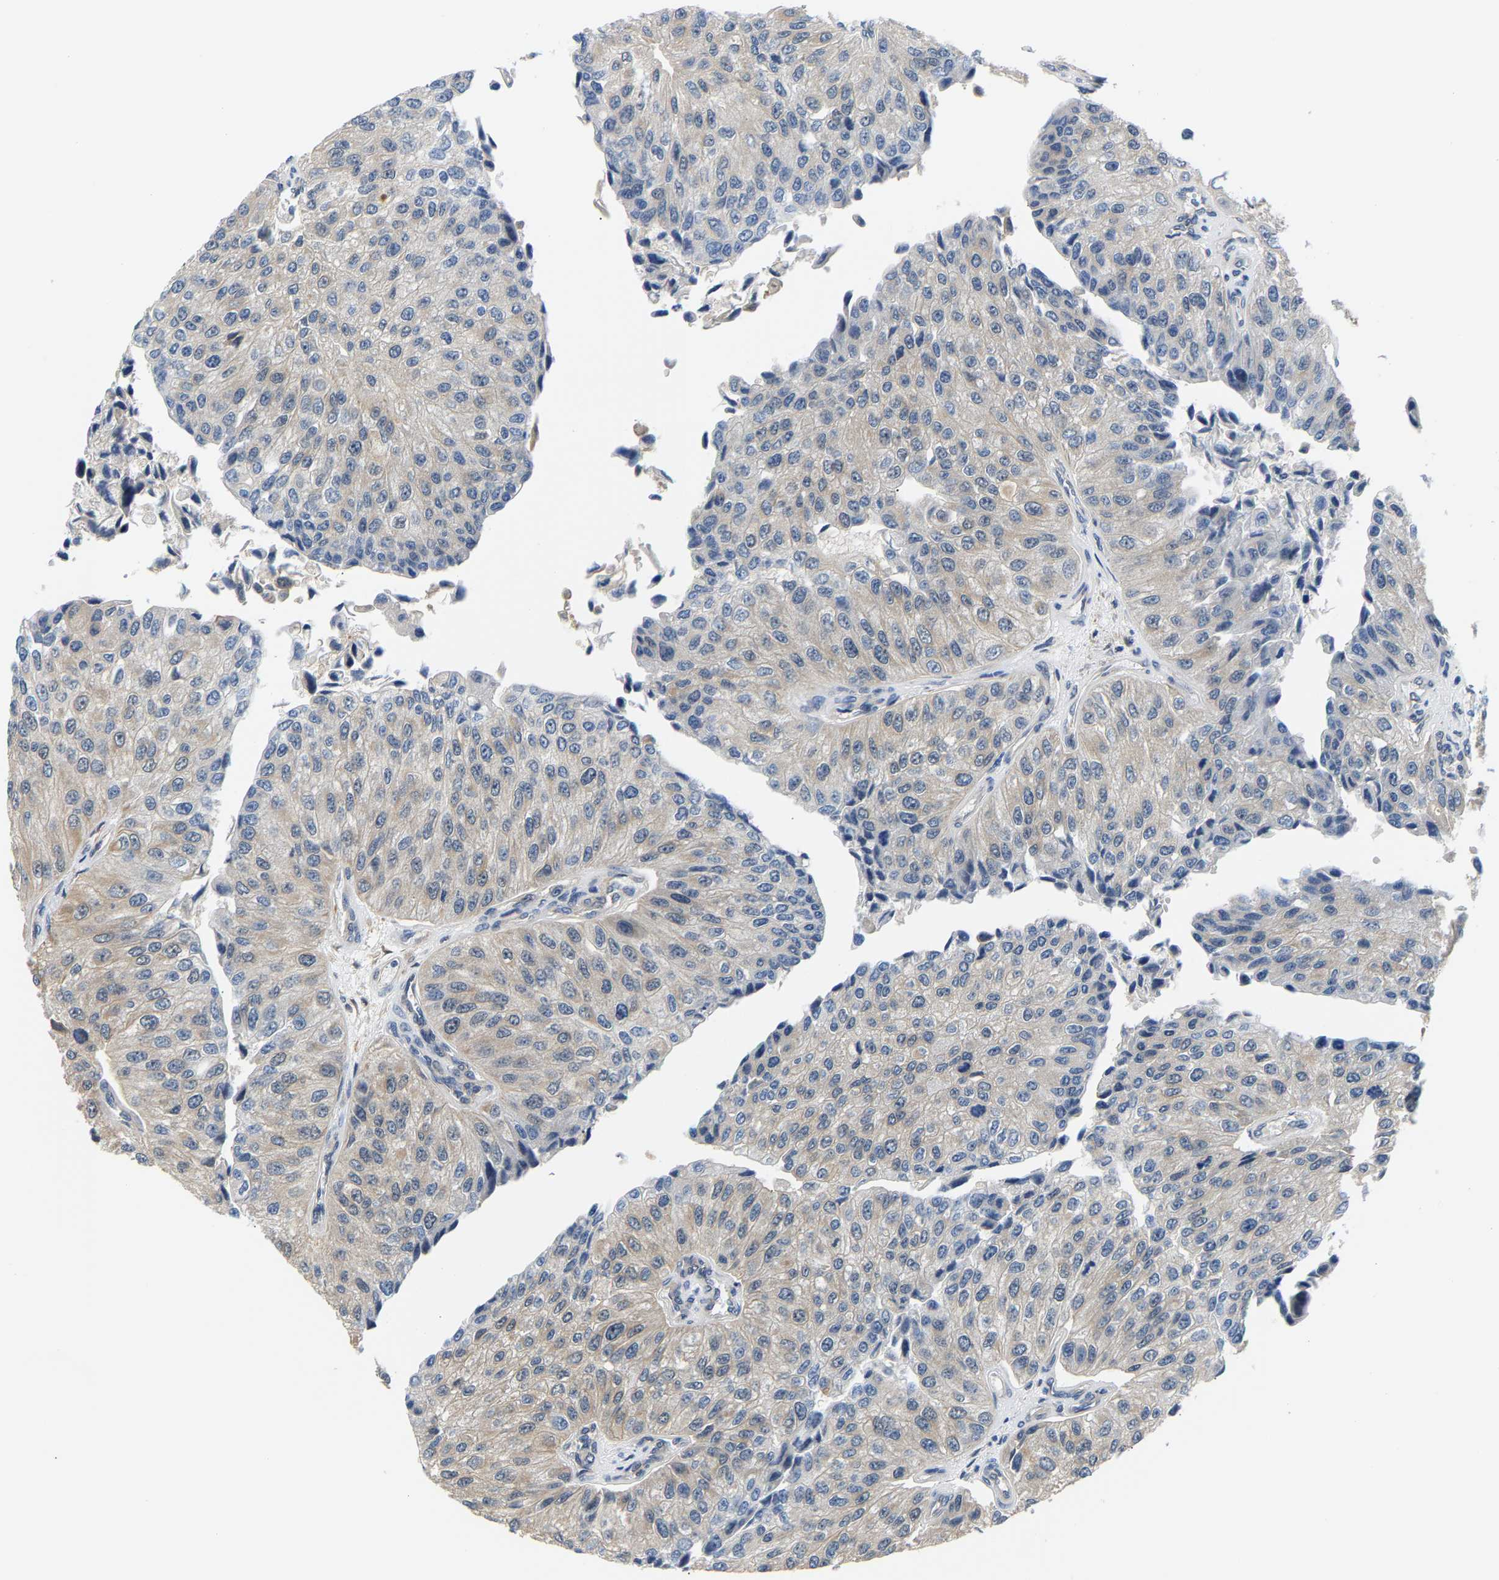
{"staining": {"intensity": "weak", "quantity": "<25%", "location": "cytoplasmic/membranous"}, "tissue": "urothelial cancer", "cell_type": "Tumor cells", "image_type": "cancer", "snomed": [{"axis": "morphology", "description": "Urothelial carcinoma, High grade"}, {"axis": "topography", "description": "Kidney"}, {"axis": "topography", "description": "Urinary bladder"}], "caption": "DAB (3,3'-diaminobenzidine) immunohistochemical staining of urothelial cancer shows no significant expression in tumor cells.", "gene": "ARHGEF12", "patient": {"sex": "male", "age": 77}}